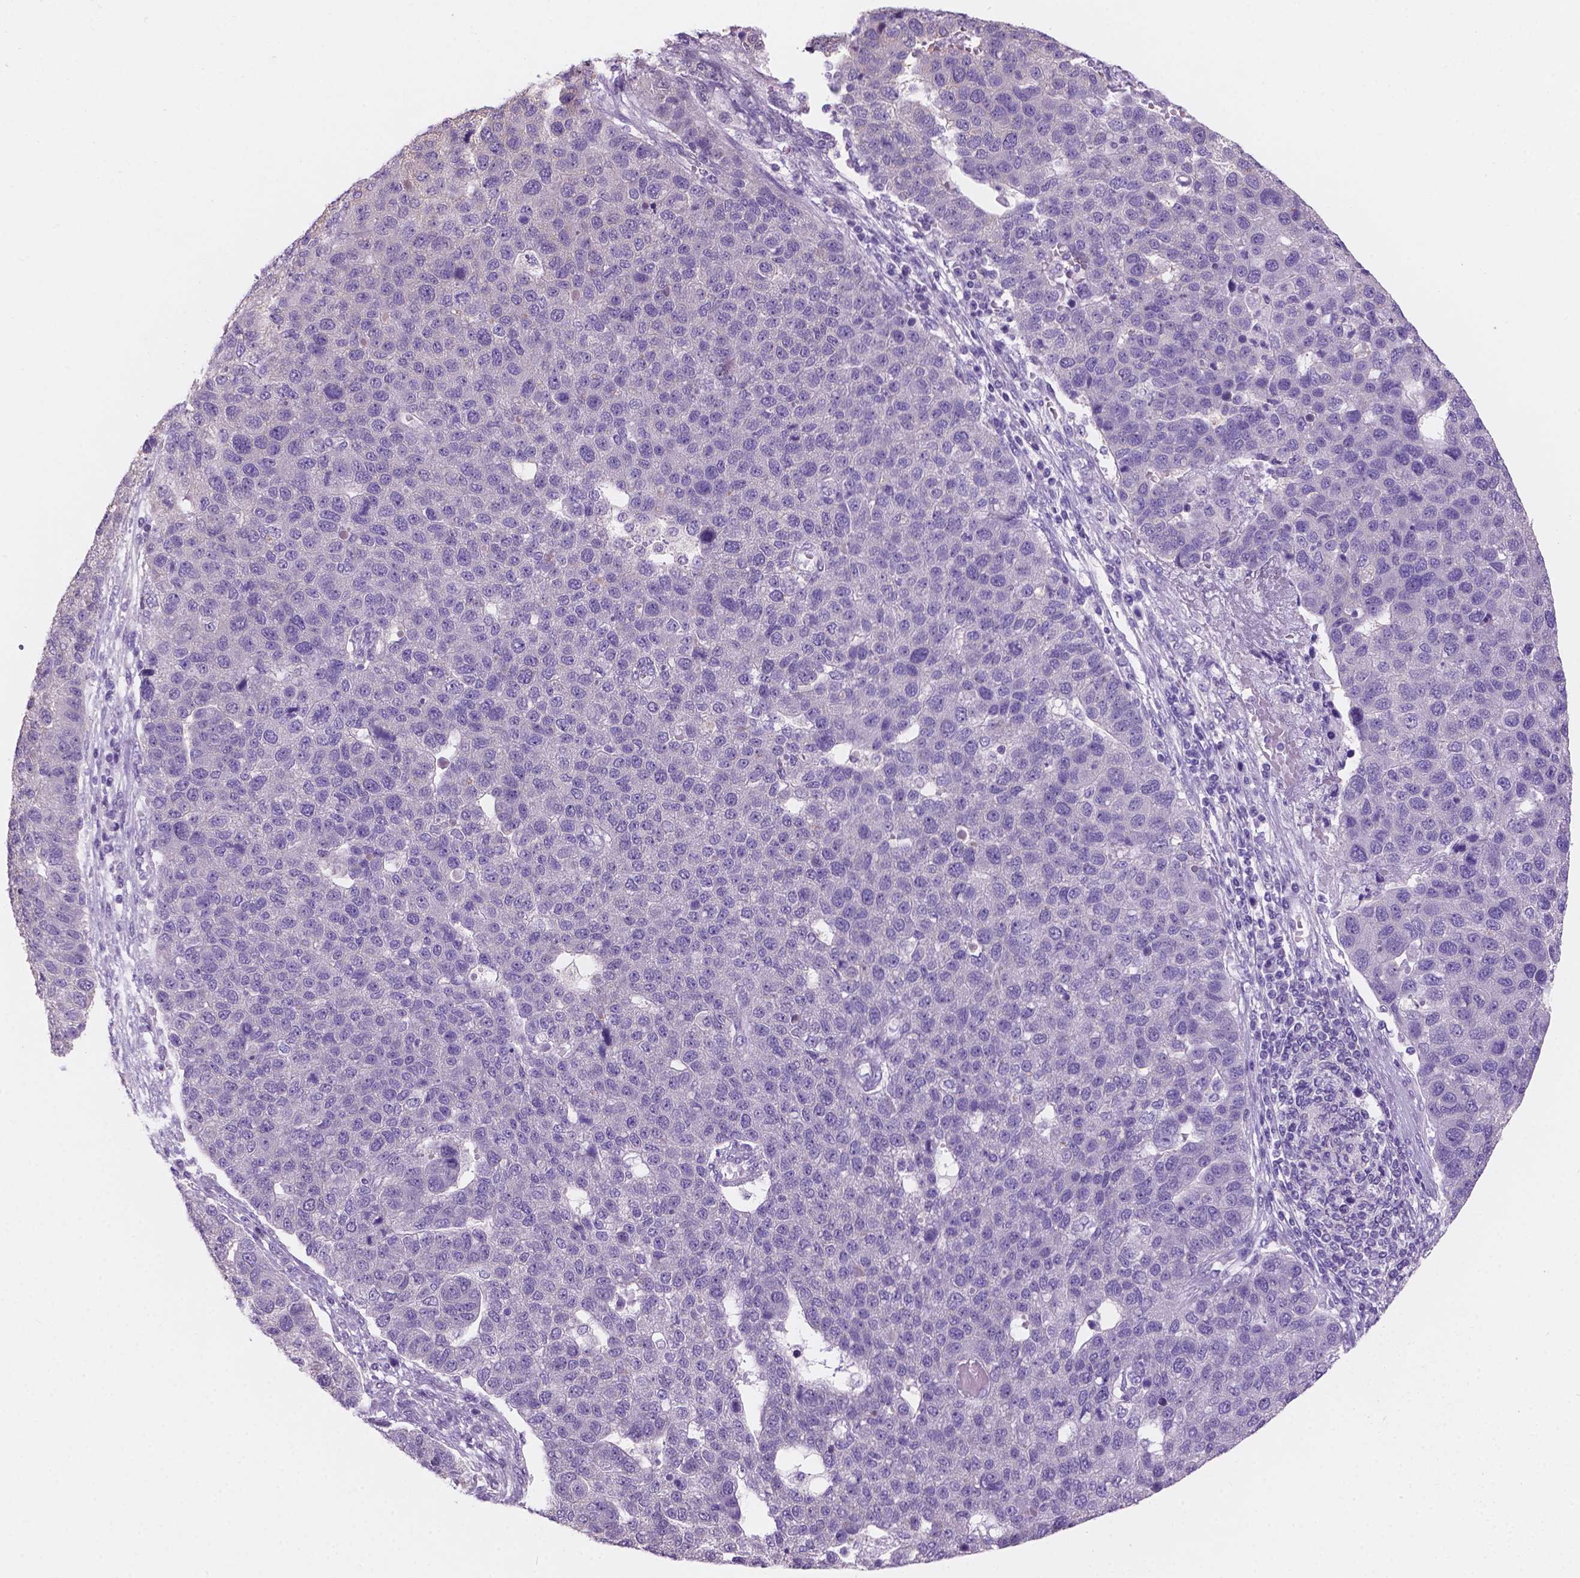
{"staining": {"intensity": "negative", "quantity": "none", "location": "none"}, "tissue": "pancreatic cancer", "cell_type": "Tumor cells", "image_type": "cancer", "snomed": [{"axis": "morphology", "description": "Adenocarcinoma, NOS"}, {"axis": "topography", "description": "Pancreas"}], "caption": "Immunohistochemical staining of human pancreatic adenocarcinoma reveals no significant expression in tumor cells. (Immunohistochemistry (ihc), brightfield microscopy, high magnification).", "gene": "SBSN", "patient": {"sex": "female", "age": 61}}